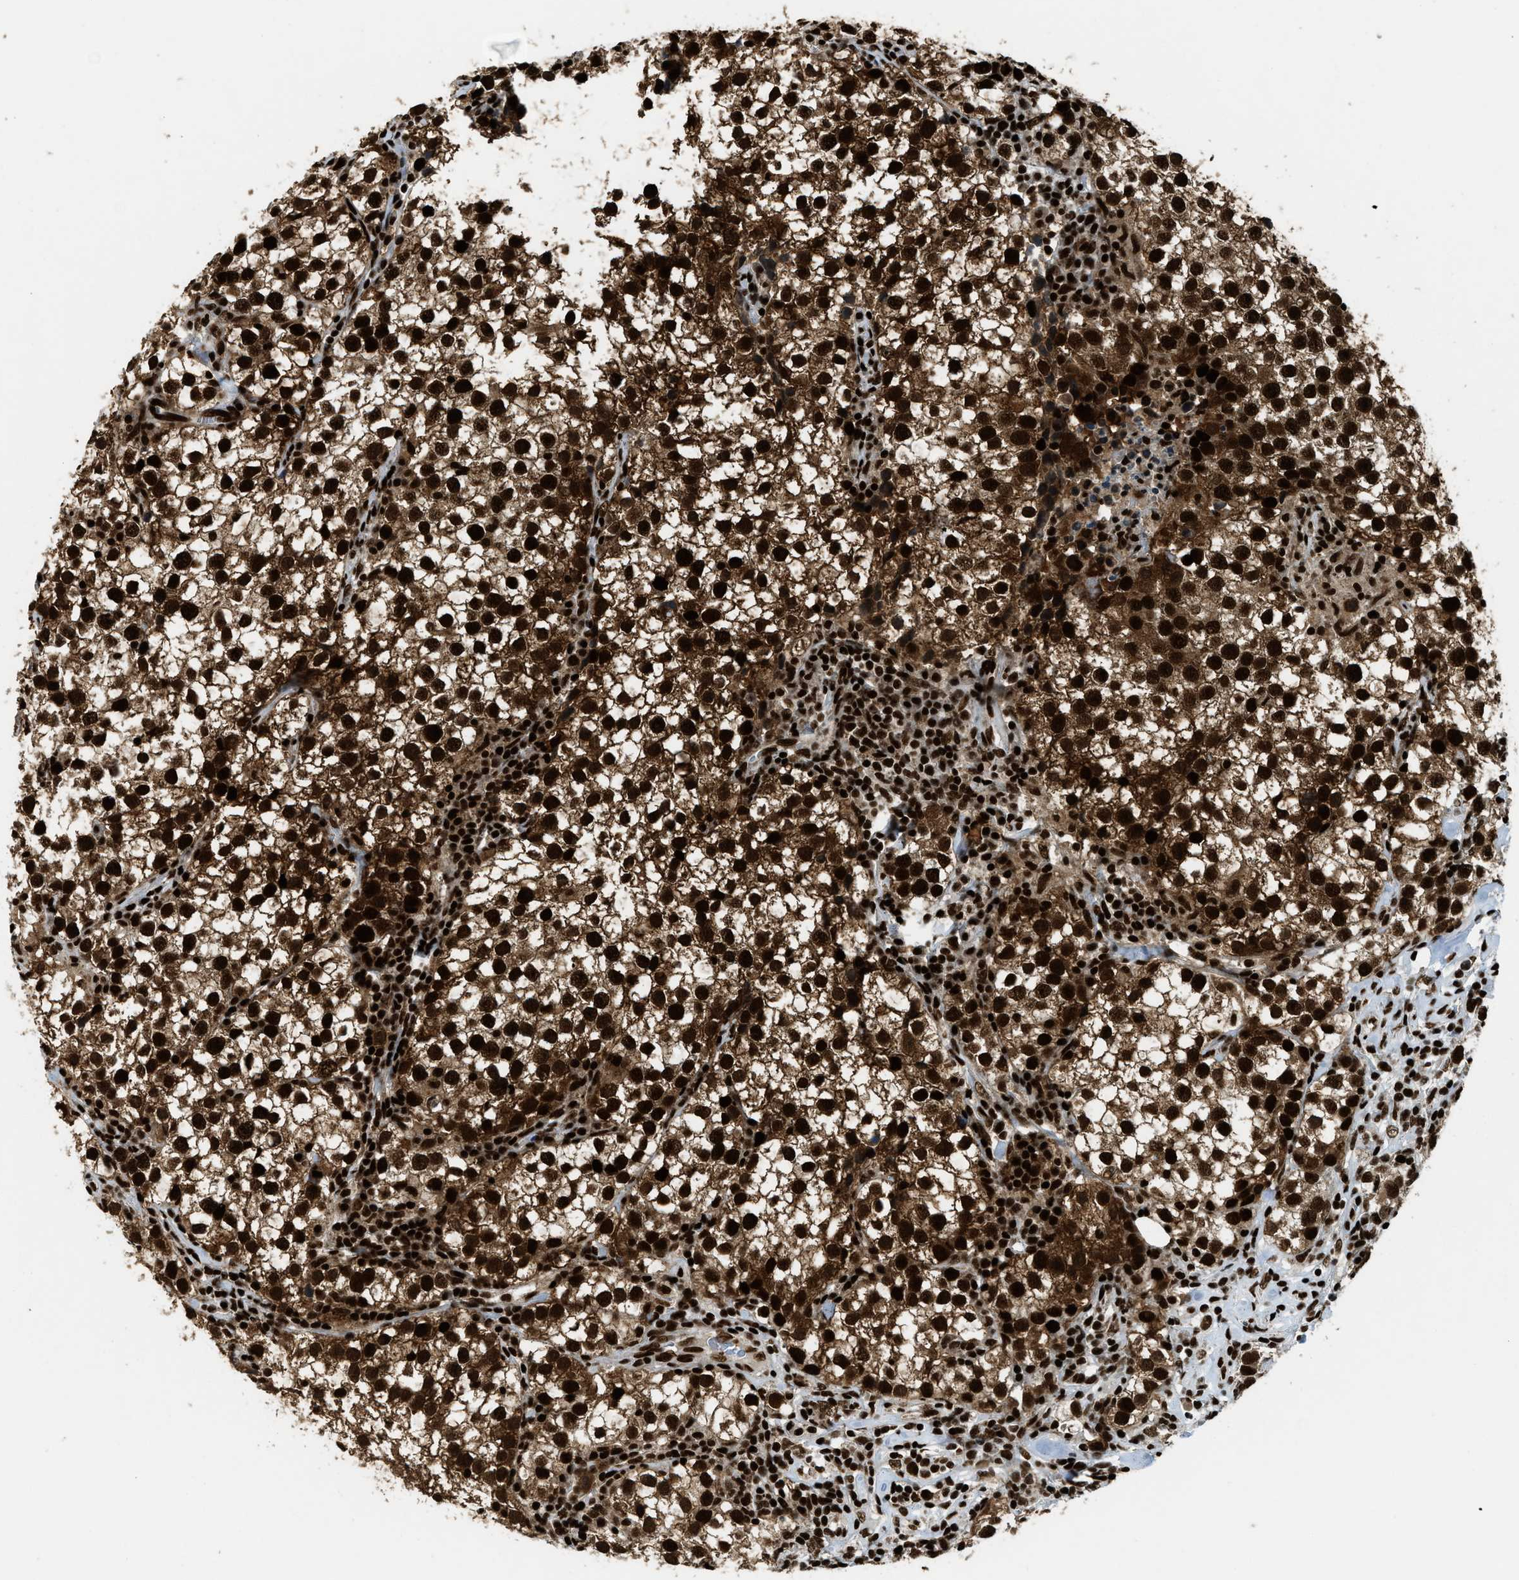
{"staining": {"intensity": "strong", "quantity": ">75%", "location": "cytoplasmic/membranous,nuclear"}, "tissue": "testis cancer", "cell_type": "Tumor cells", "image_type": "cancer", "snomed": [{"axis": "morphology", "description": "Seminoma, NOS"}, {"axis": "morphology", "description": "Carcinoma, Embryonal, NOS"}, {"axis": "topography", "description": "Testis"}], "caption": "Tumor cells display strong cytoplasmic/membranous and nuclear positivity in approximately >75% of cells in embryonal carcinoma (testis). (DAB = brown stain, brightfield microscopy at high magnification).", "gene": "GABPB1", "patient": {"sex": "male", "age": 36}}